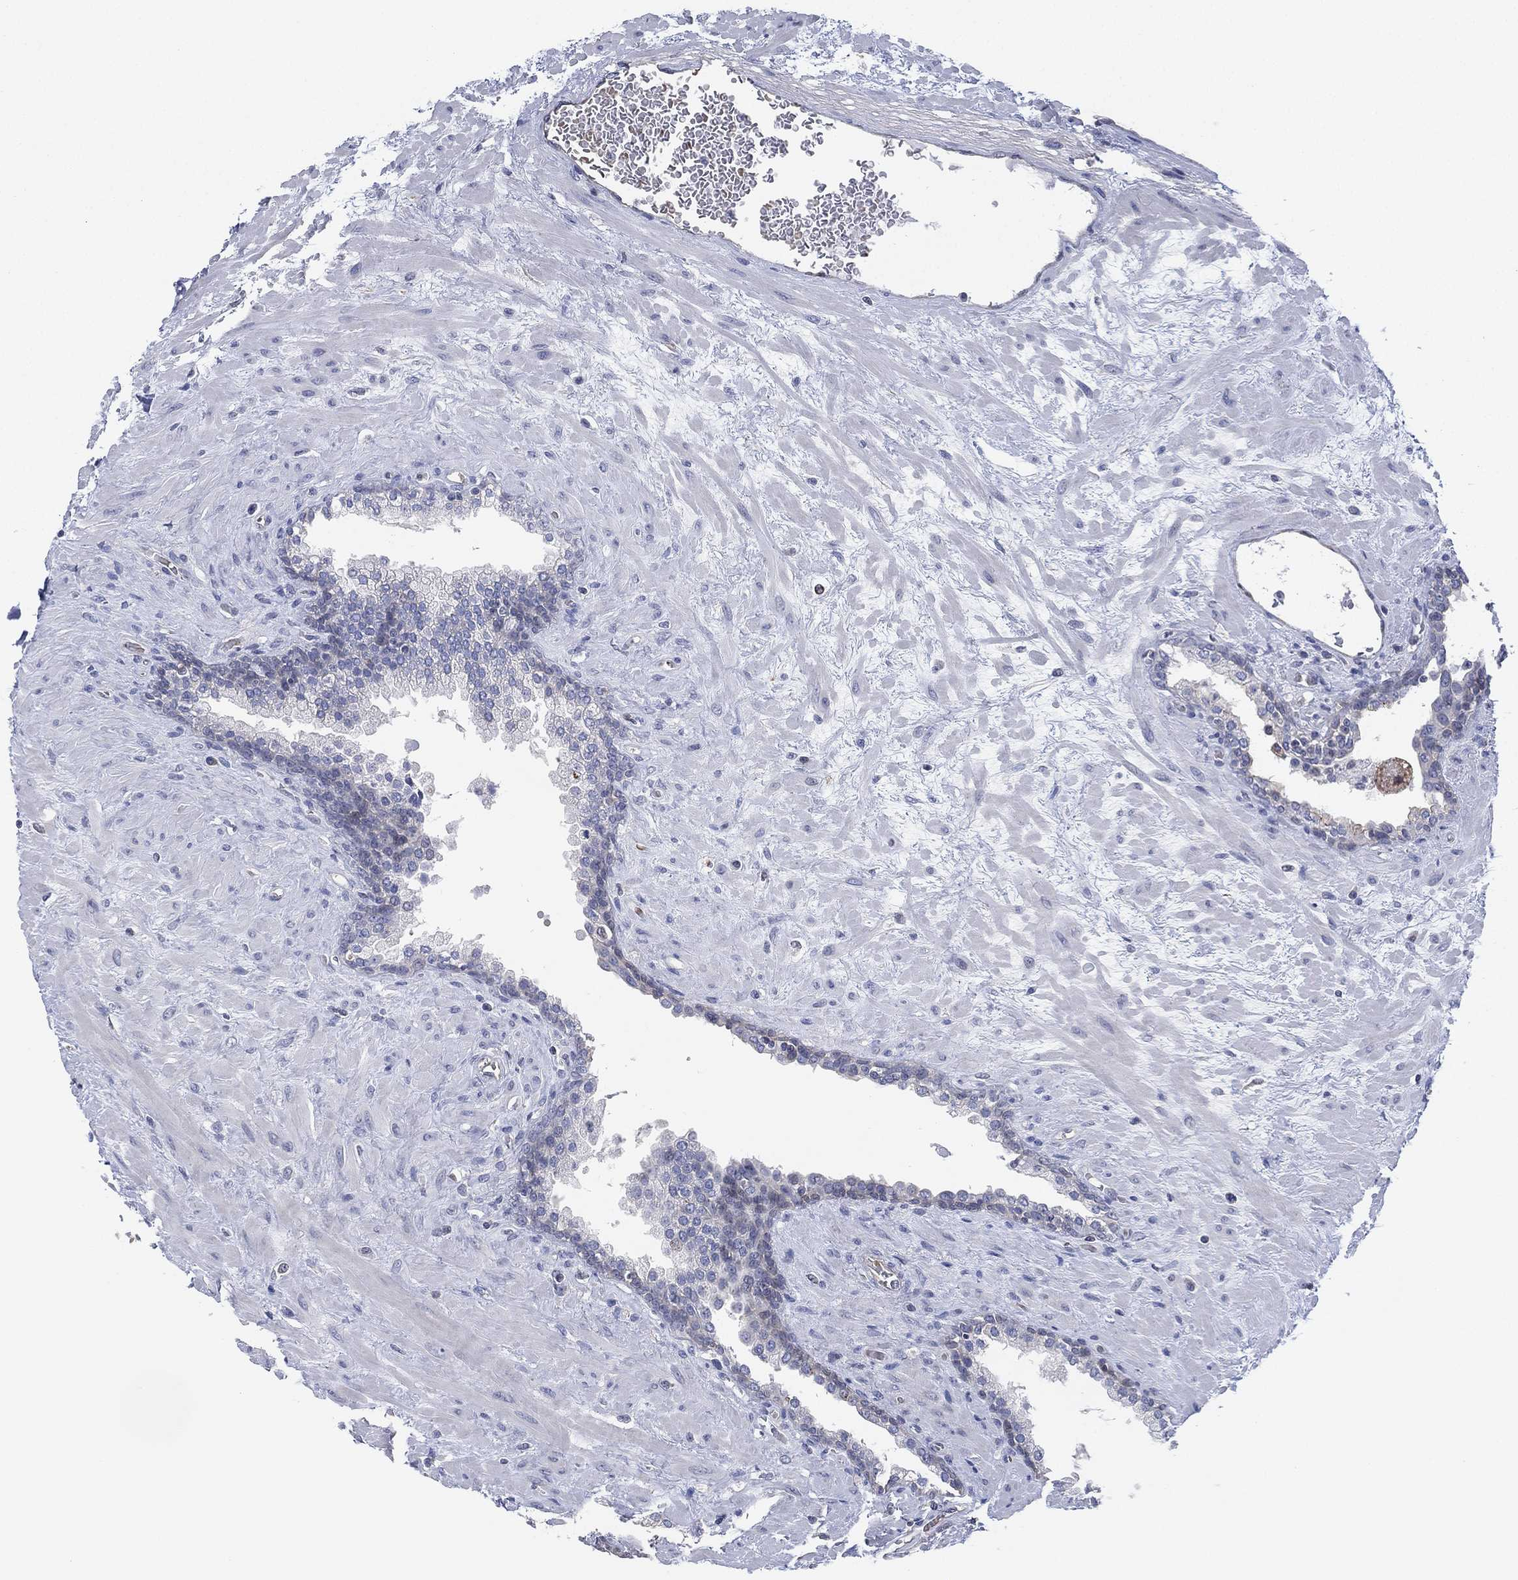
{"staining": {"intensity": "negative", "quantity": "none", "location": "none"}, "tissue": "prostate", "cell_type": "Glandular cells", "image_type": "normal", "snomed": [{"axis": "morphology", "description": "Normal tissue, NOS"}, {"axis": "topography", "description": "Prostate"}], "caption": "Glandular cells are negative for protein expression in benign human prostate. Brightfield microscopy of IHC stained with DAB (brown) and hematoxylin (blue), captured at high magnification.", "gene": "CFTR", "patient": {"sex": "male", "age": 63}}